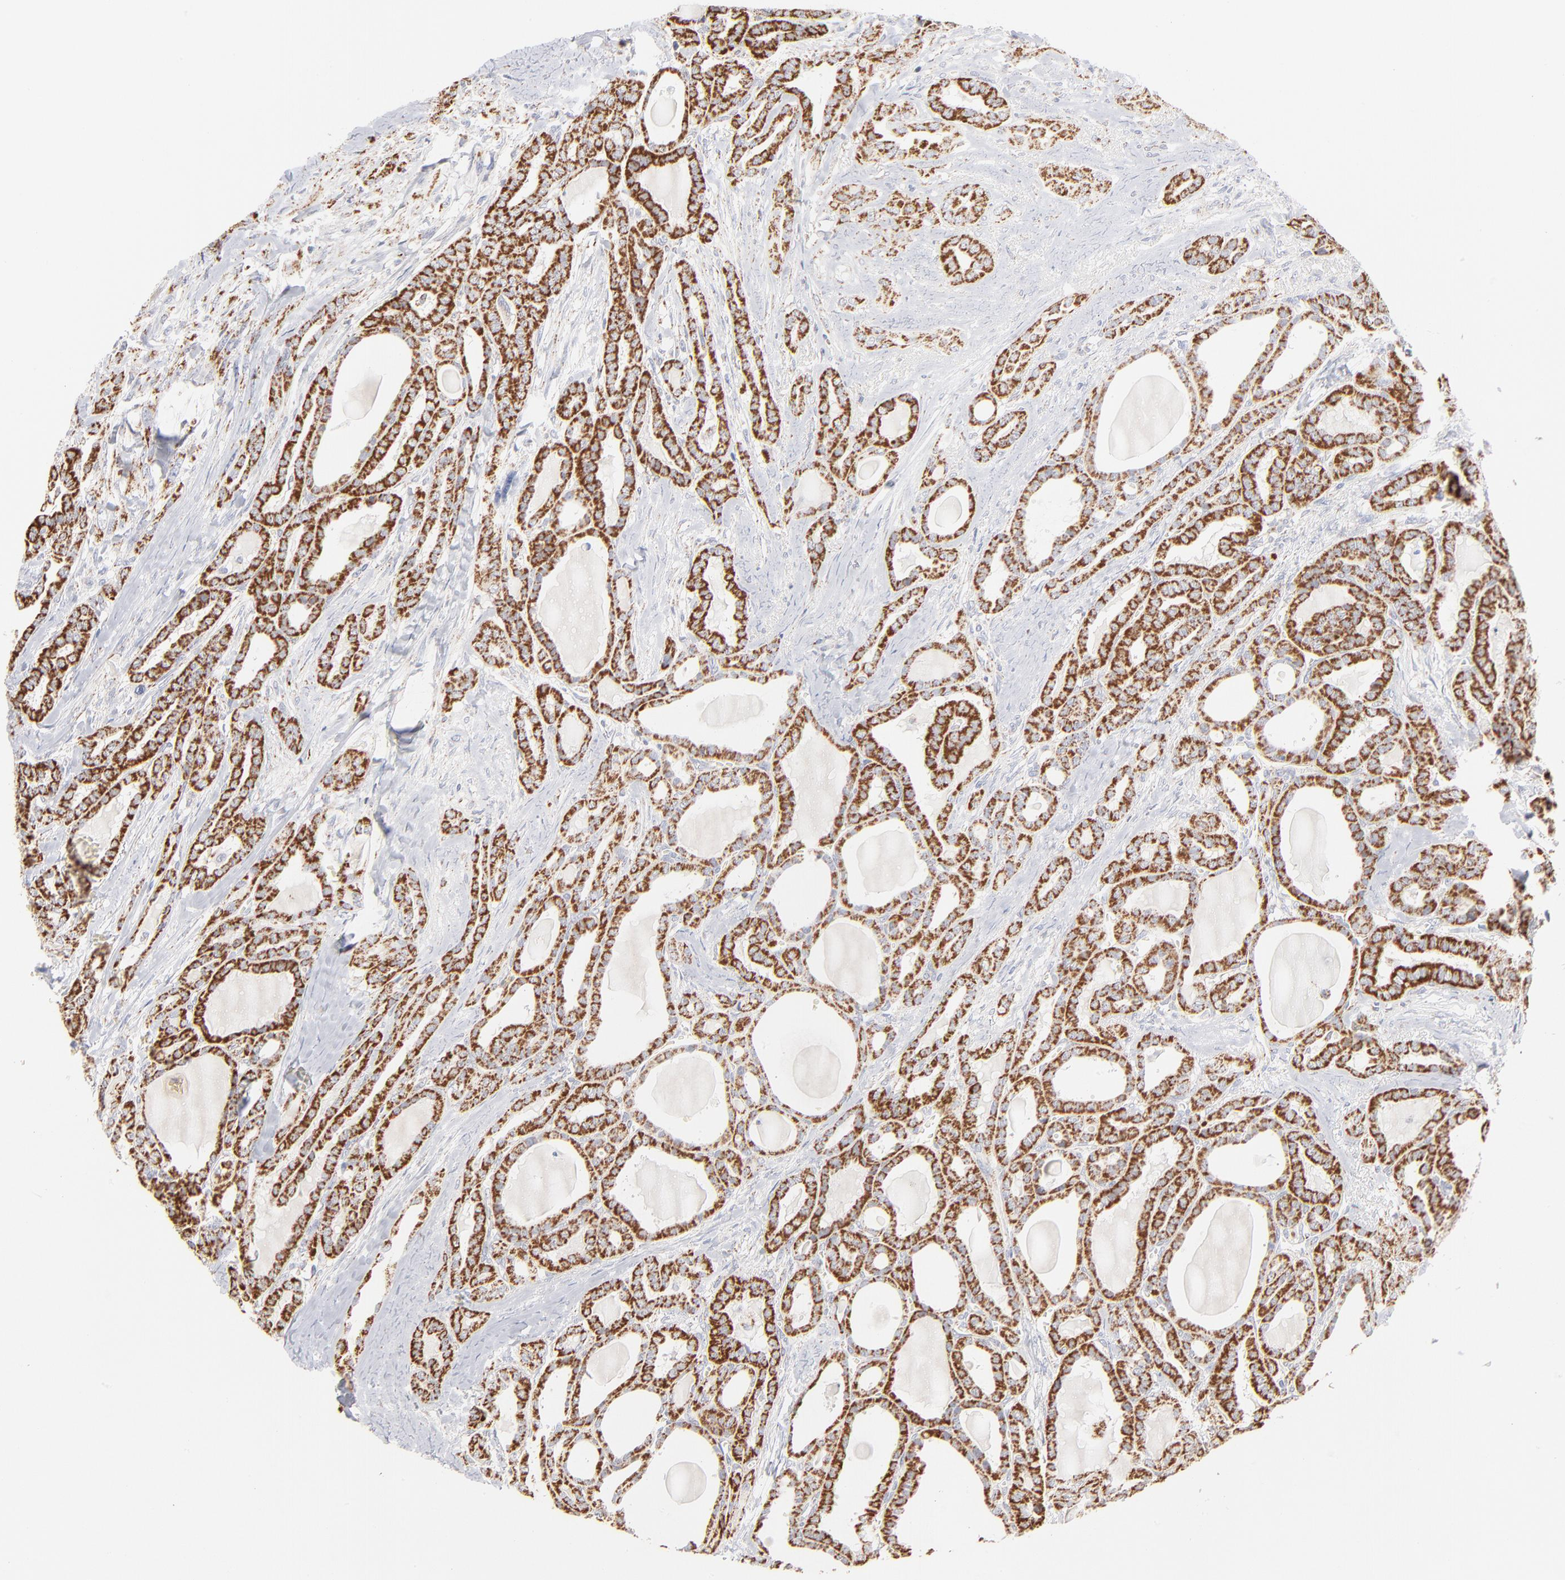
{"staining": {"intensity": "strong", "quantity": ">75%", "location": "cytoplasmic/membranous"}, "tissue": "thyroid cancer", "cell_type": "Tumor cells", "image_type": "cancer", "snomed": [{"axis": "morphology", "description": "Carcinoma, NOS"}, {"axis": "topography", "description": "Thyroid gland"}], "caption": "Strong cytoplasmic/membranous expression is identified in about >75% of tumor cells in thyroid cancer (carcinoma). (Stains: DAB in brown, nuclei in blue, Microscopy: brightfield microscopy at high magnification).", "gene": "MRPL58", "patient": {"sex": "female", "age": 91}}